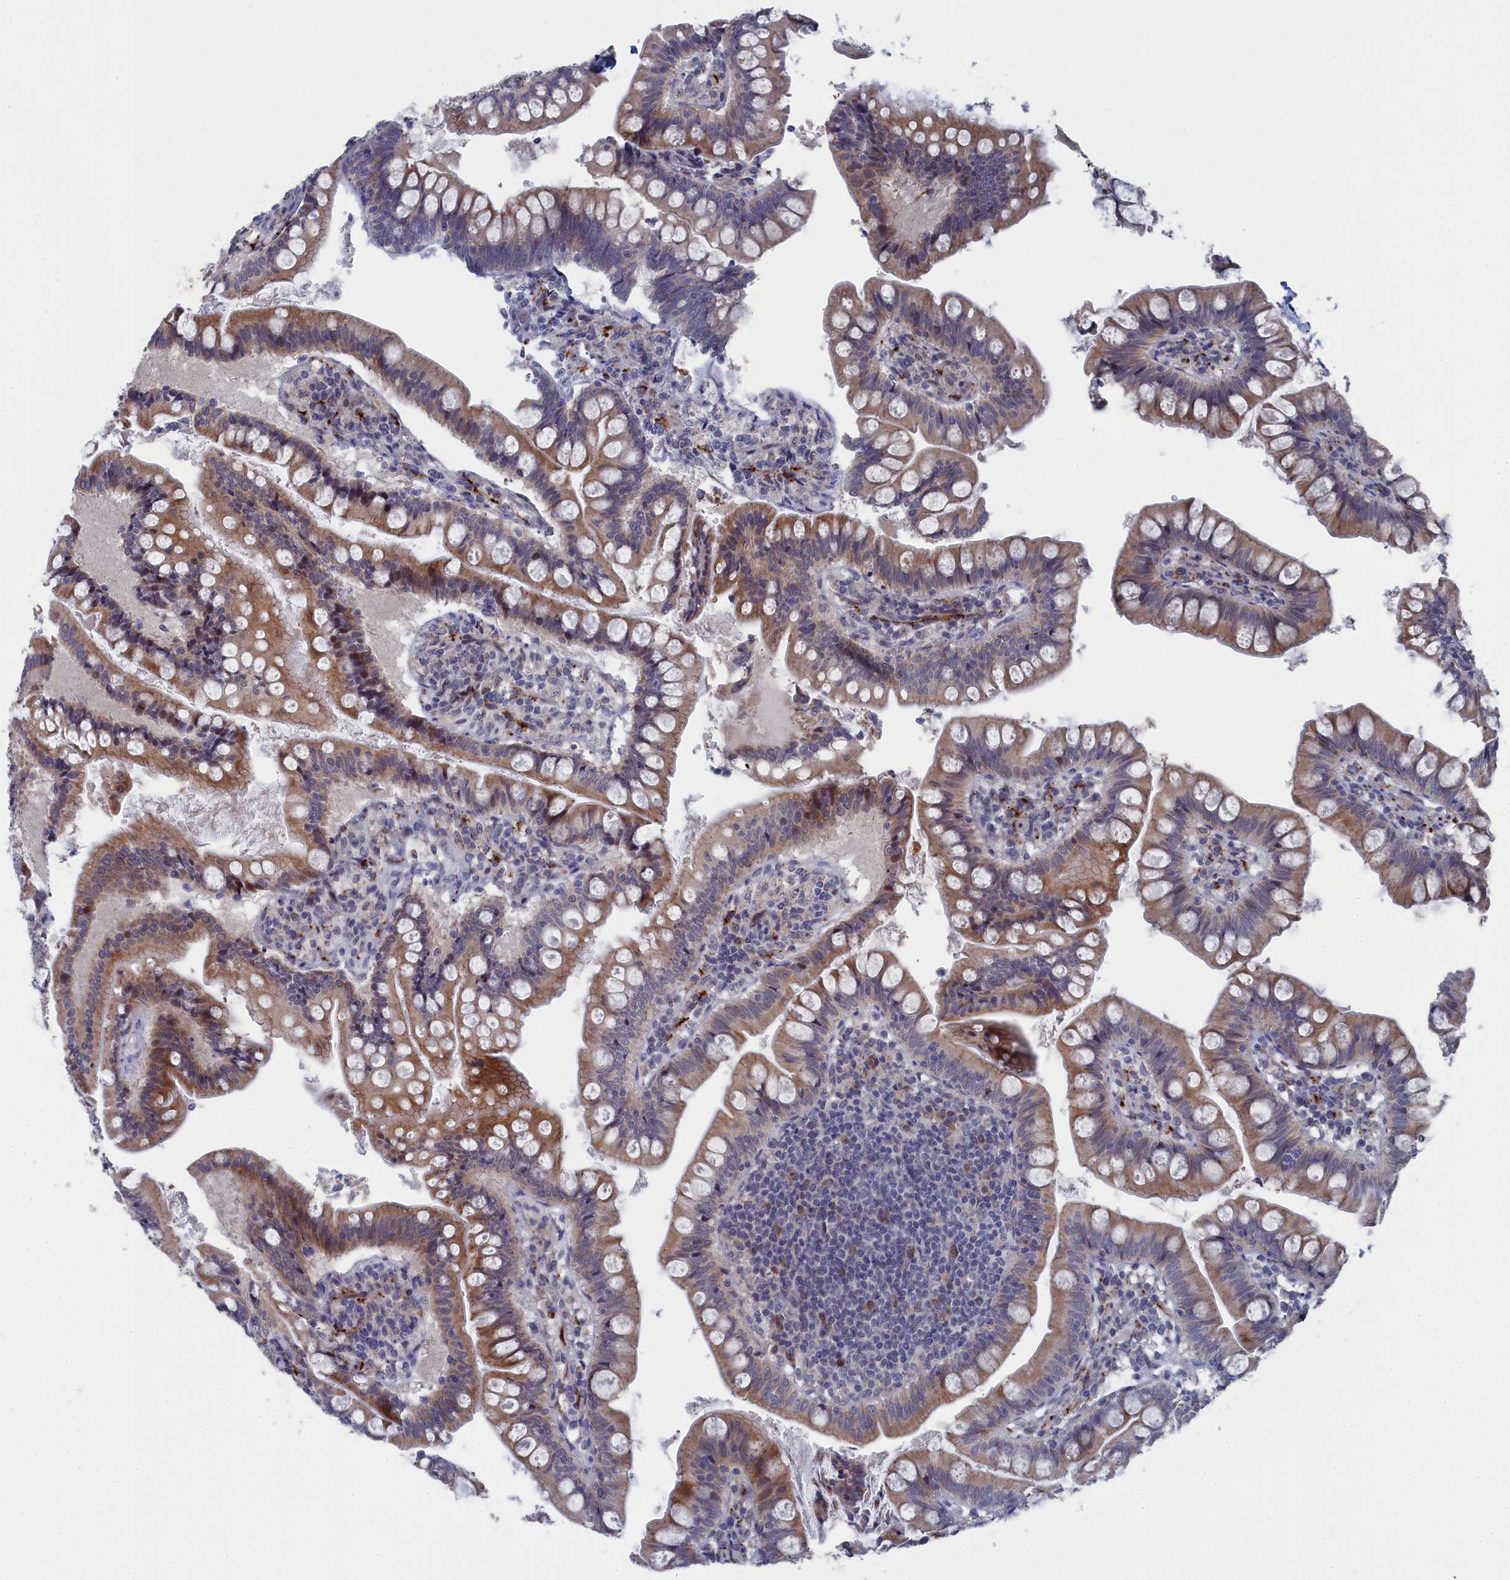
{"staining": {"intensity": "moderate", "quantity": ">75%", "location": "cytoplasmic/membranous"}, "tissue": "small intestine", "cell_type": "Glandular cells", "image_type": "normal", "snomed": [{"axis": "morphology", "description": "Normal tissue, NOS"}, {"axis": "topography", "description": "Small intestine"}], "caption": "The image shows immunohistochemical staining of unremarkable small intestine. There is moderate cytoplasmic/membranous staining is appreciated in approximately >75% of glandular cells.", "gene": "TMEM161A", "patient": {"sex": "male", "age": 7}}